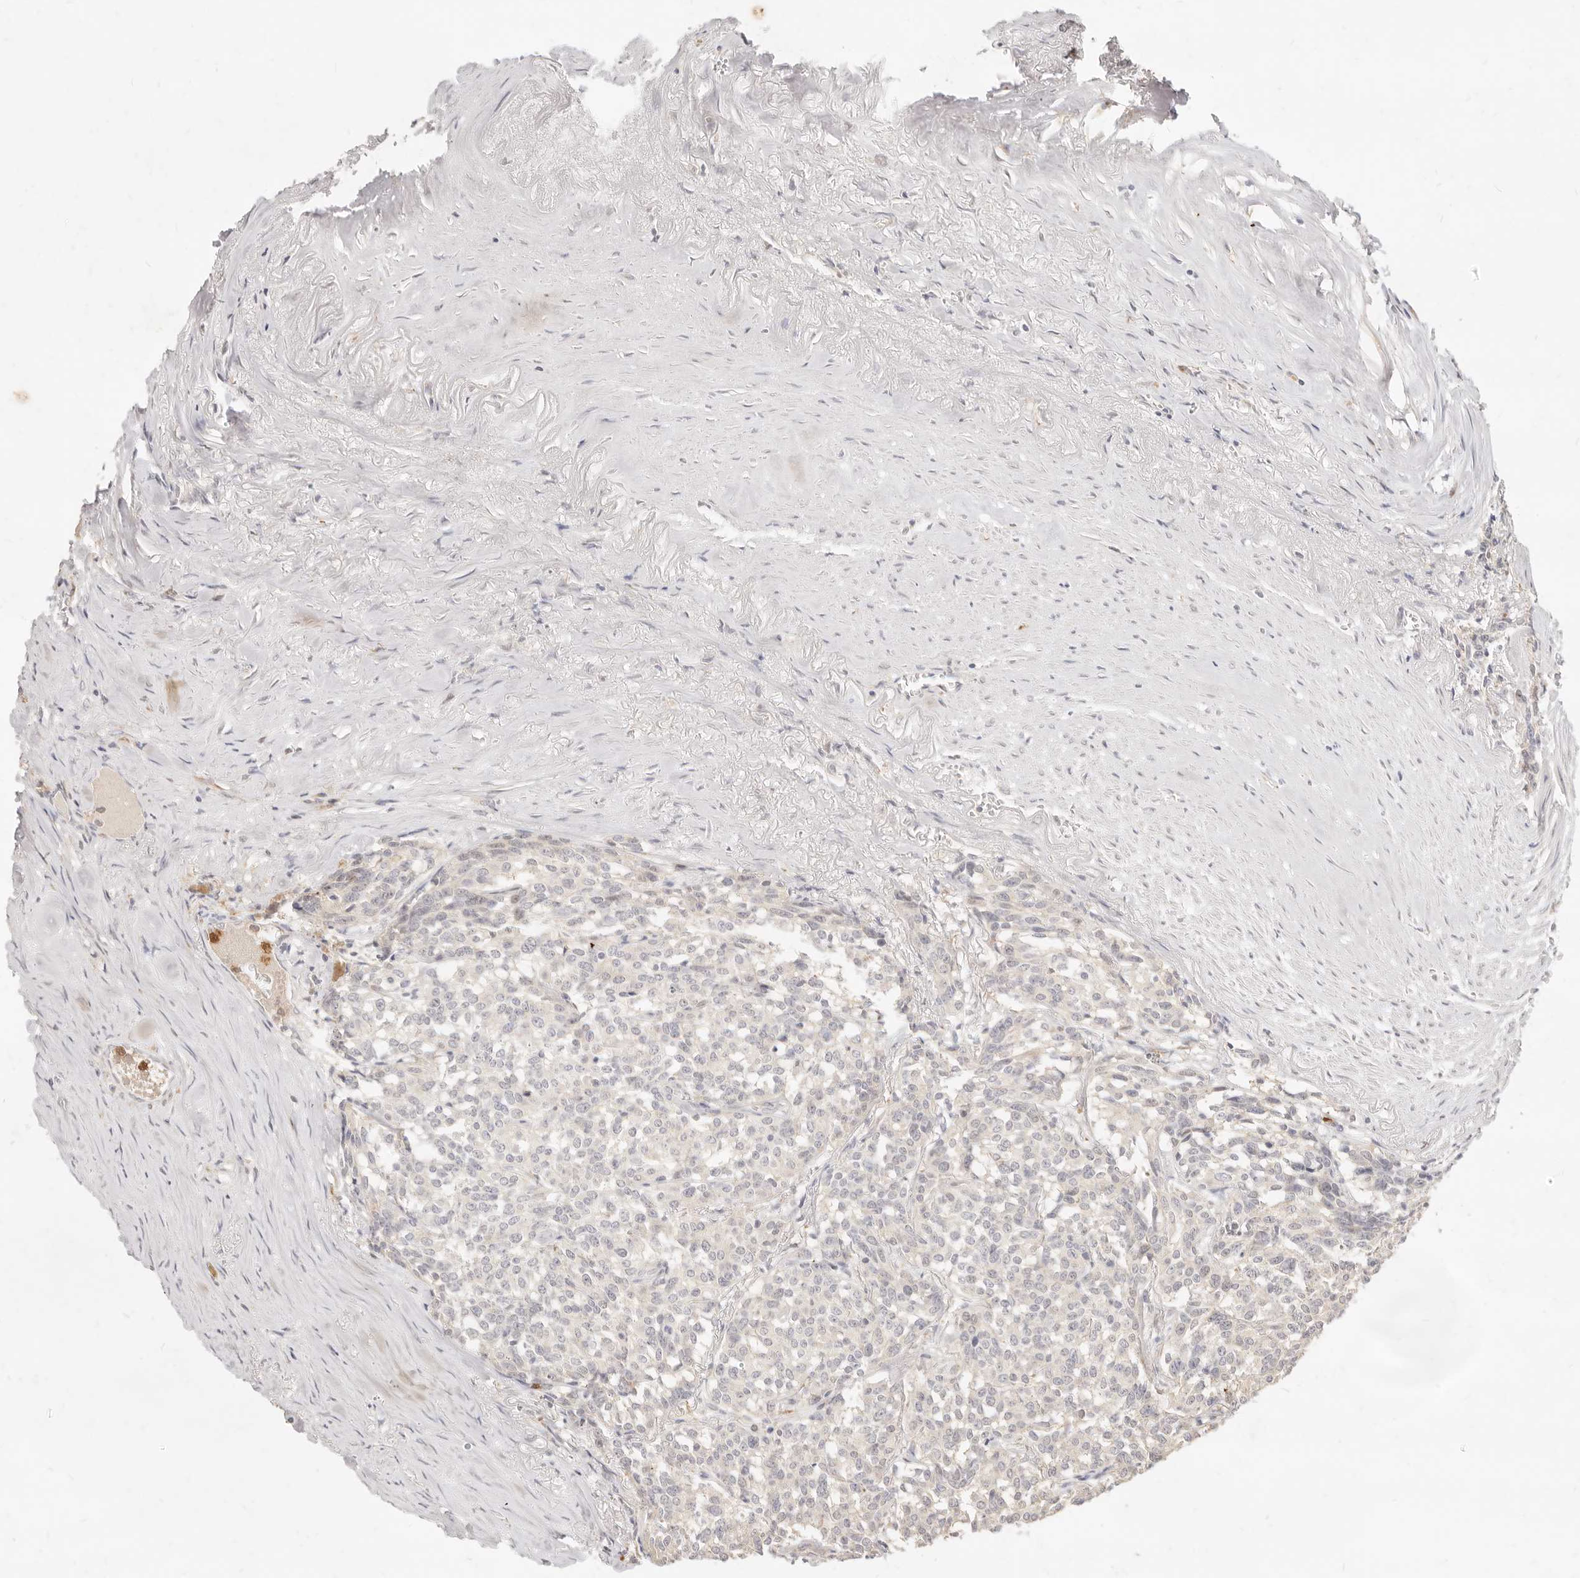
{"staining": {"intensity": "negative", "quantity": "none", "location": "none"}, "tissue": "carcinoid", "cell_type": "Tumor cells", "image_type": "cancer", "snomed": [{"axis": "morphology", "description": "Carcinoid, malignant, NOS"}, {"axis": "topography", "description": "Lung"}], "caption": "High magnification brightfield microscopy of carcinoid stained with DAB (brown) and counterstained with hematoxylin (blue): tumor cells show no significant staining.", "gene": "TMTC2", "patient": {"sex": "female", "age": 46}}